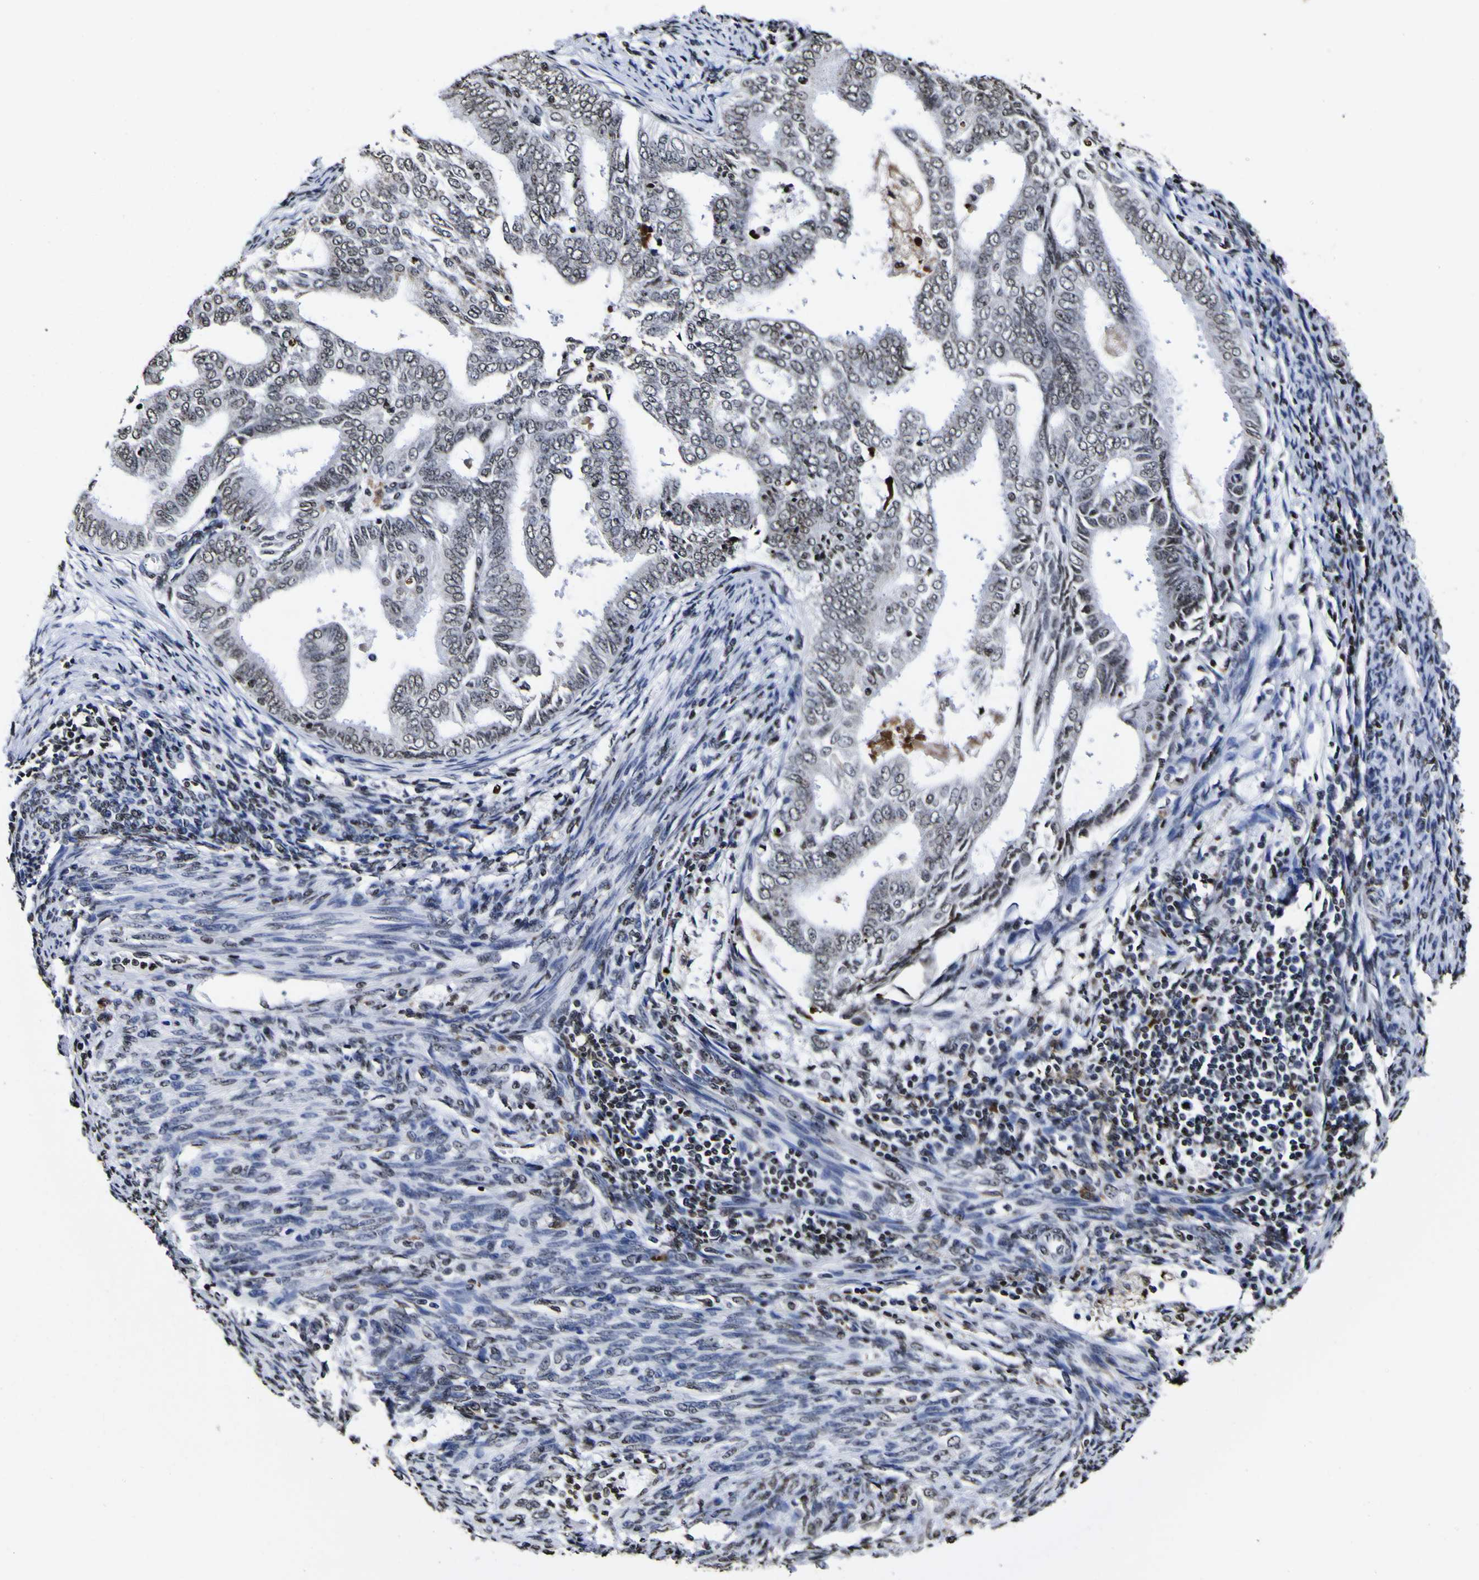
{"staining": {"intensity": "moderate", "quantity": "<25%", "location": "nuclear"}, "tissue": "endometrial cancer", "cell_type": "Tumor cells", "image_type": "cancer", "snomed": [{"axis": "morphology", "description": "Adenocarcinoma, NOS"}, {"axis": "topography", "description": "Endometrium"}], "caption": "This is an image of IHC staining of endometrial cancer, which shows moderate positivity in the nuclear of tumor cells.", "gene": "PIAS1", "patient": {"sex": "female", "age": 58}}